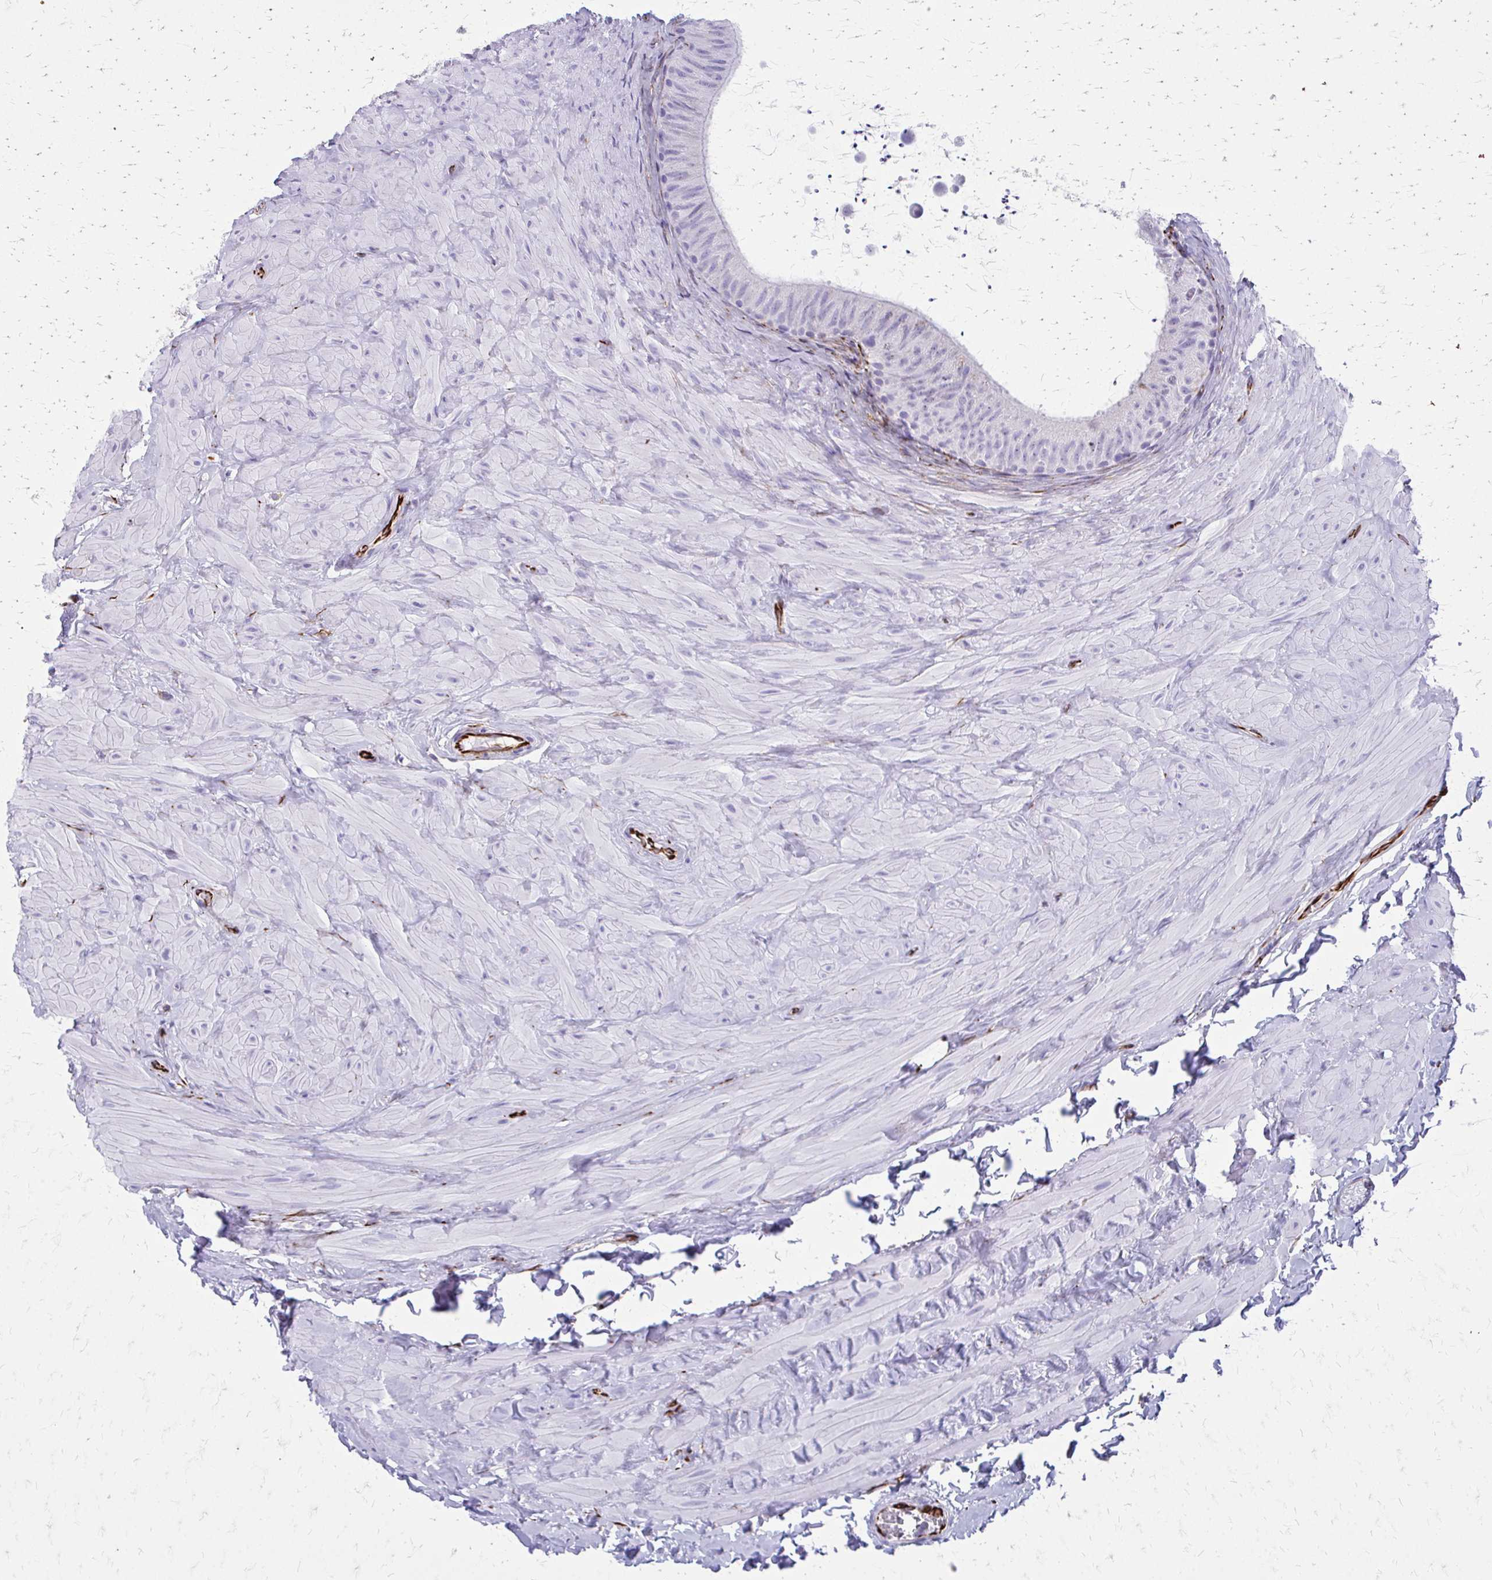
{"staining": {"intensity": "negative", "quantity": "none", "location": "none"}, "tissue": "epididymis", "cell_type": "Glandular cells", "image_type": "normal", "snomed": [{"axis": "morphology", "description": "Normal tissue, NOS"}, {"axis": "topography", "description": "Epididymis, spermatic cord, NOS"}, {"axis": "topography", "description": "Epididymis"}], "caption": "Immunohistochemistry (IHC) image of benign epididymis stained for a protein (brown), which displays no expression in glandular cells.", "gene": "TRIM6", "patient": {"sex": "male", "age": 31}}